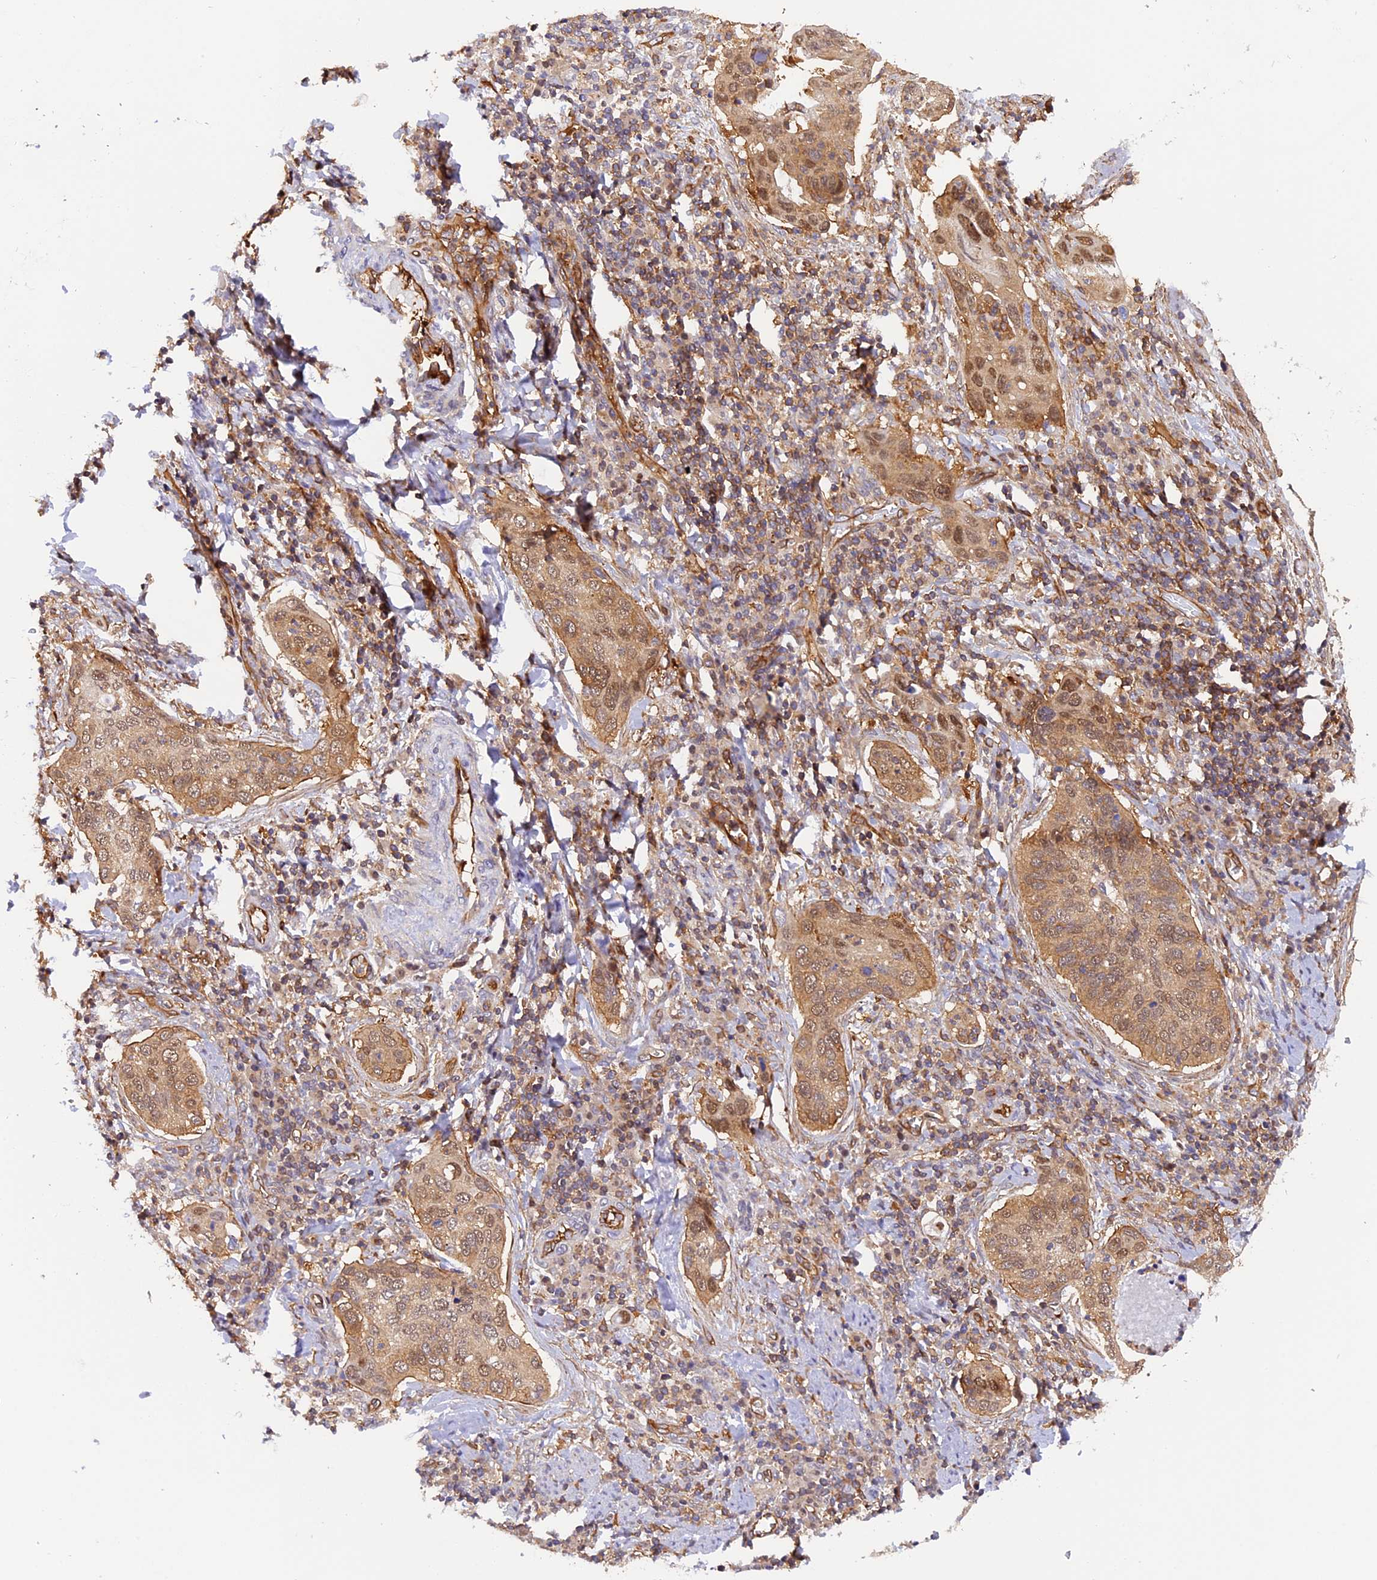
{"staining": {"intensity": "moderate", "quantity": ">75%", "location": "cytoplasmic/membranous,nuclear"}, "tissue": "cervical cancer", "cell_type": "Tumor cells", "image_type": "cancer", "snomed": [{"axis": "morphology", "description": "Squamous cell carcinoma, NOS"}, {"axis": "topography", "description": "Cervix"}], "caption": "Protein staining shows moderate cytoplasmic/membranous and nuclear positivity in approximately >75% of tumor cells in cervical cancer.", "gene": "C5orf22", "patient": {"sex": "female", "age": 53}}